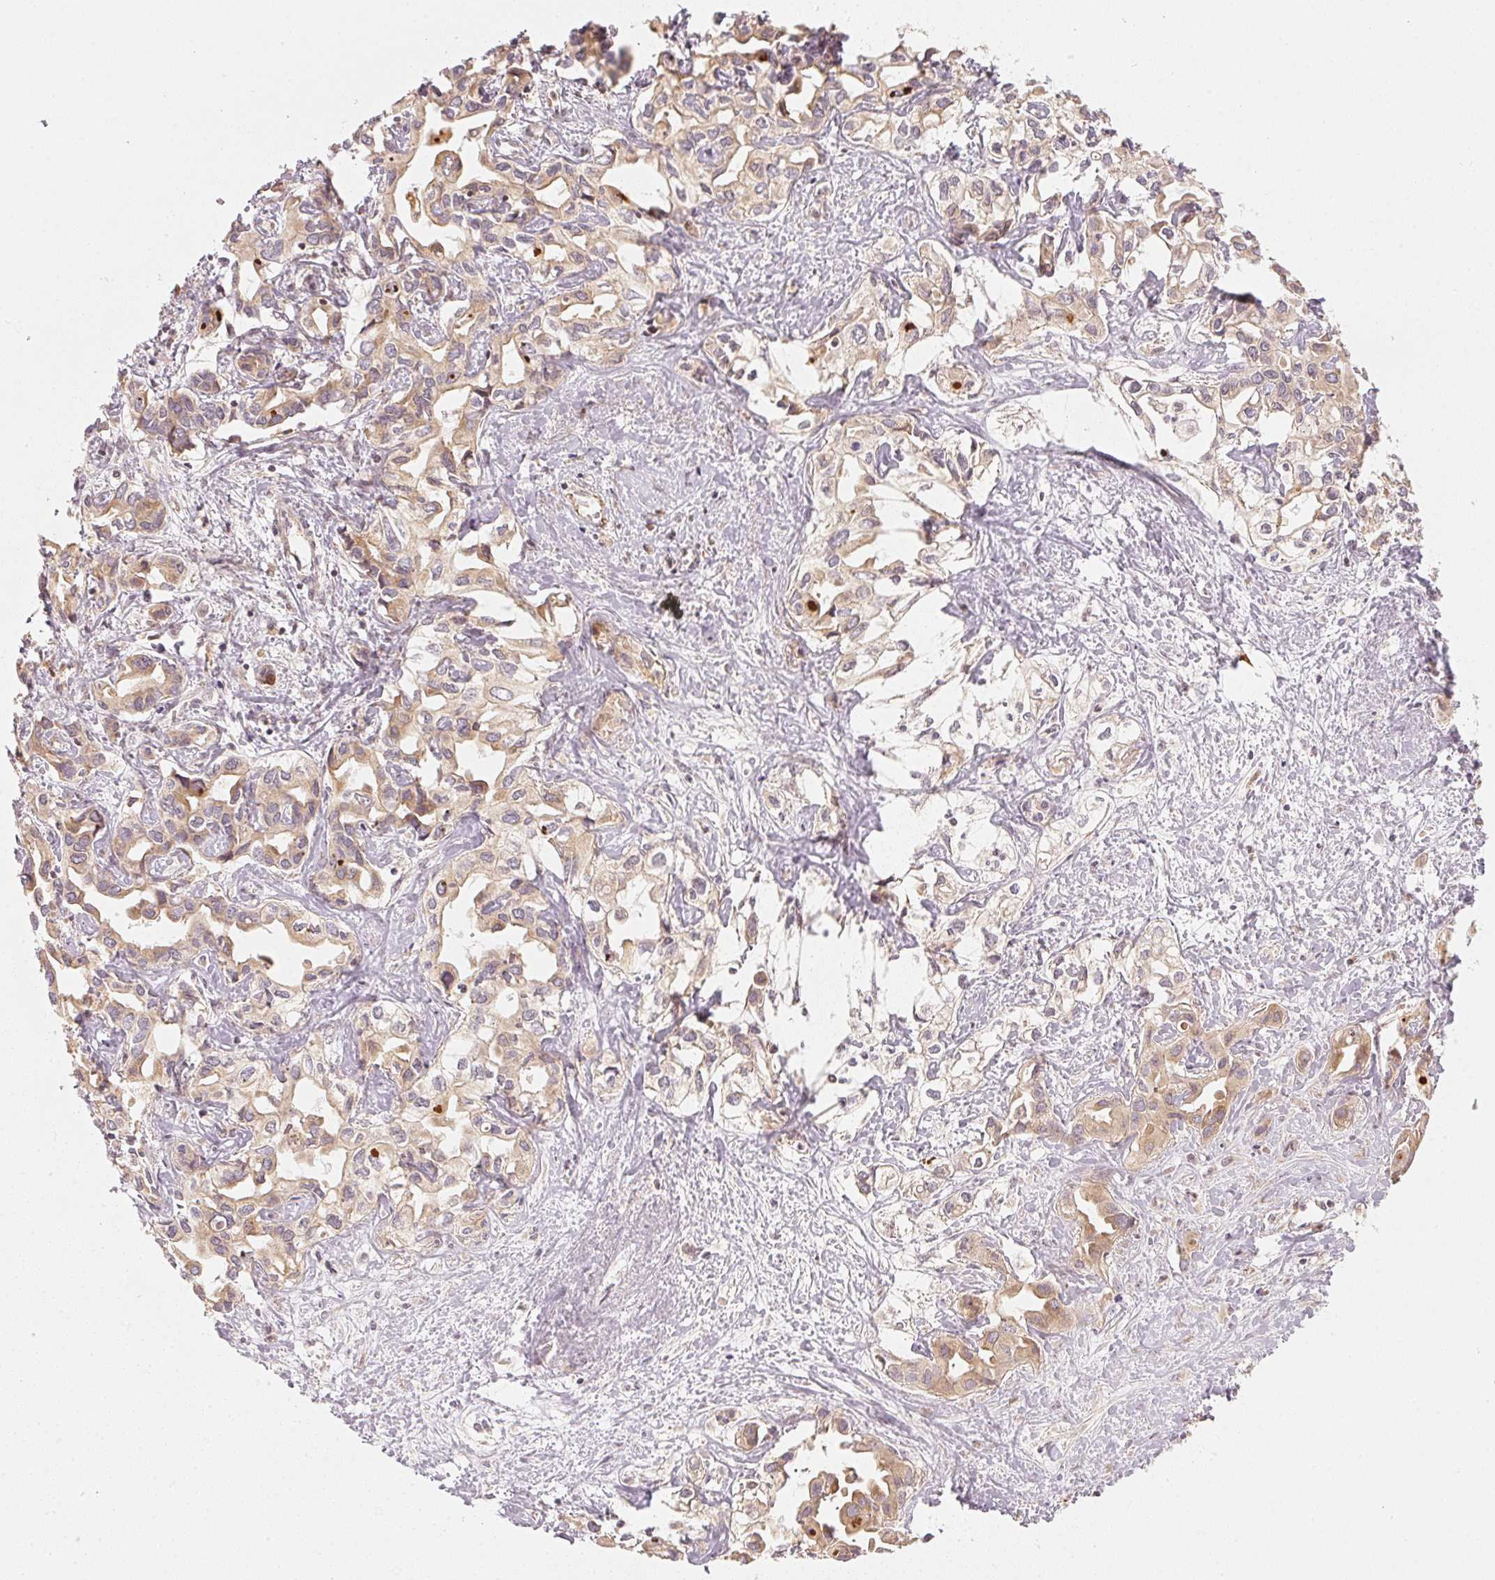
{"staining": {"intensity": "weak", "quantity": ">75%", "location": "cytoplasmic/membranous"}, "tissue": "liver cancer", "cell_type": "Tumor cells", "image_type": "cancer", "snomed": [{"axis": "morphology", "description": "Cholangiocarcinoma"}, {"axis": "topography", "description": "Liver"}], "caption": "Immunohistochemical staining of human liver cancer reveals weak cytoplasmic/membranous protein positivity in approximately >75% of tumor cells. The protein of interest is shown in brown color, while the nuclei are stained blue.", "gene": "WDR54", "patient": {"sex": "female", "age": 64}}